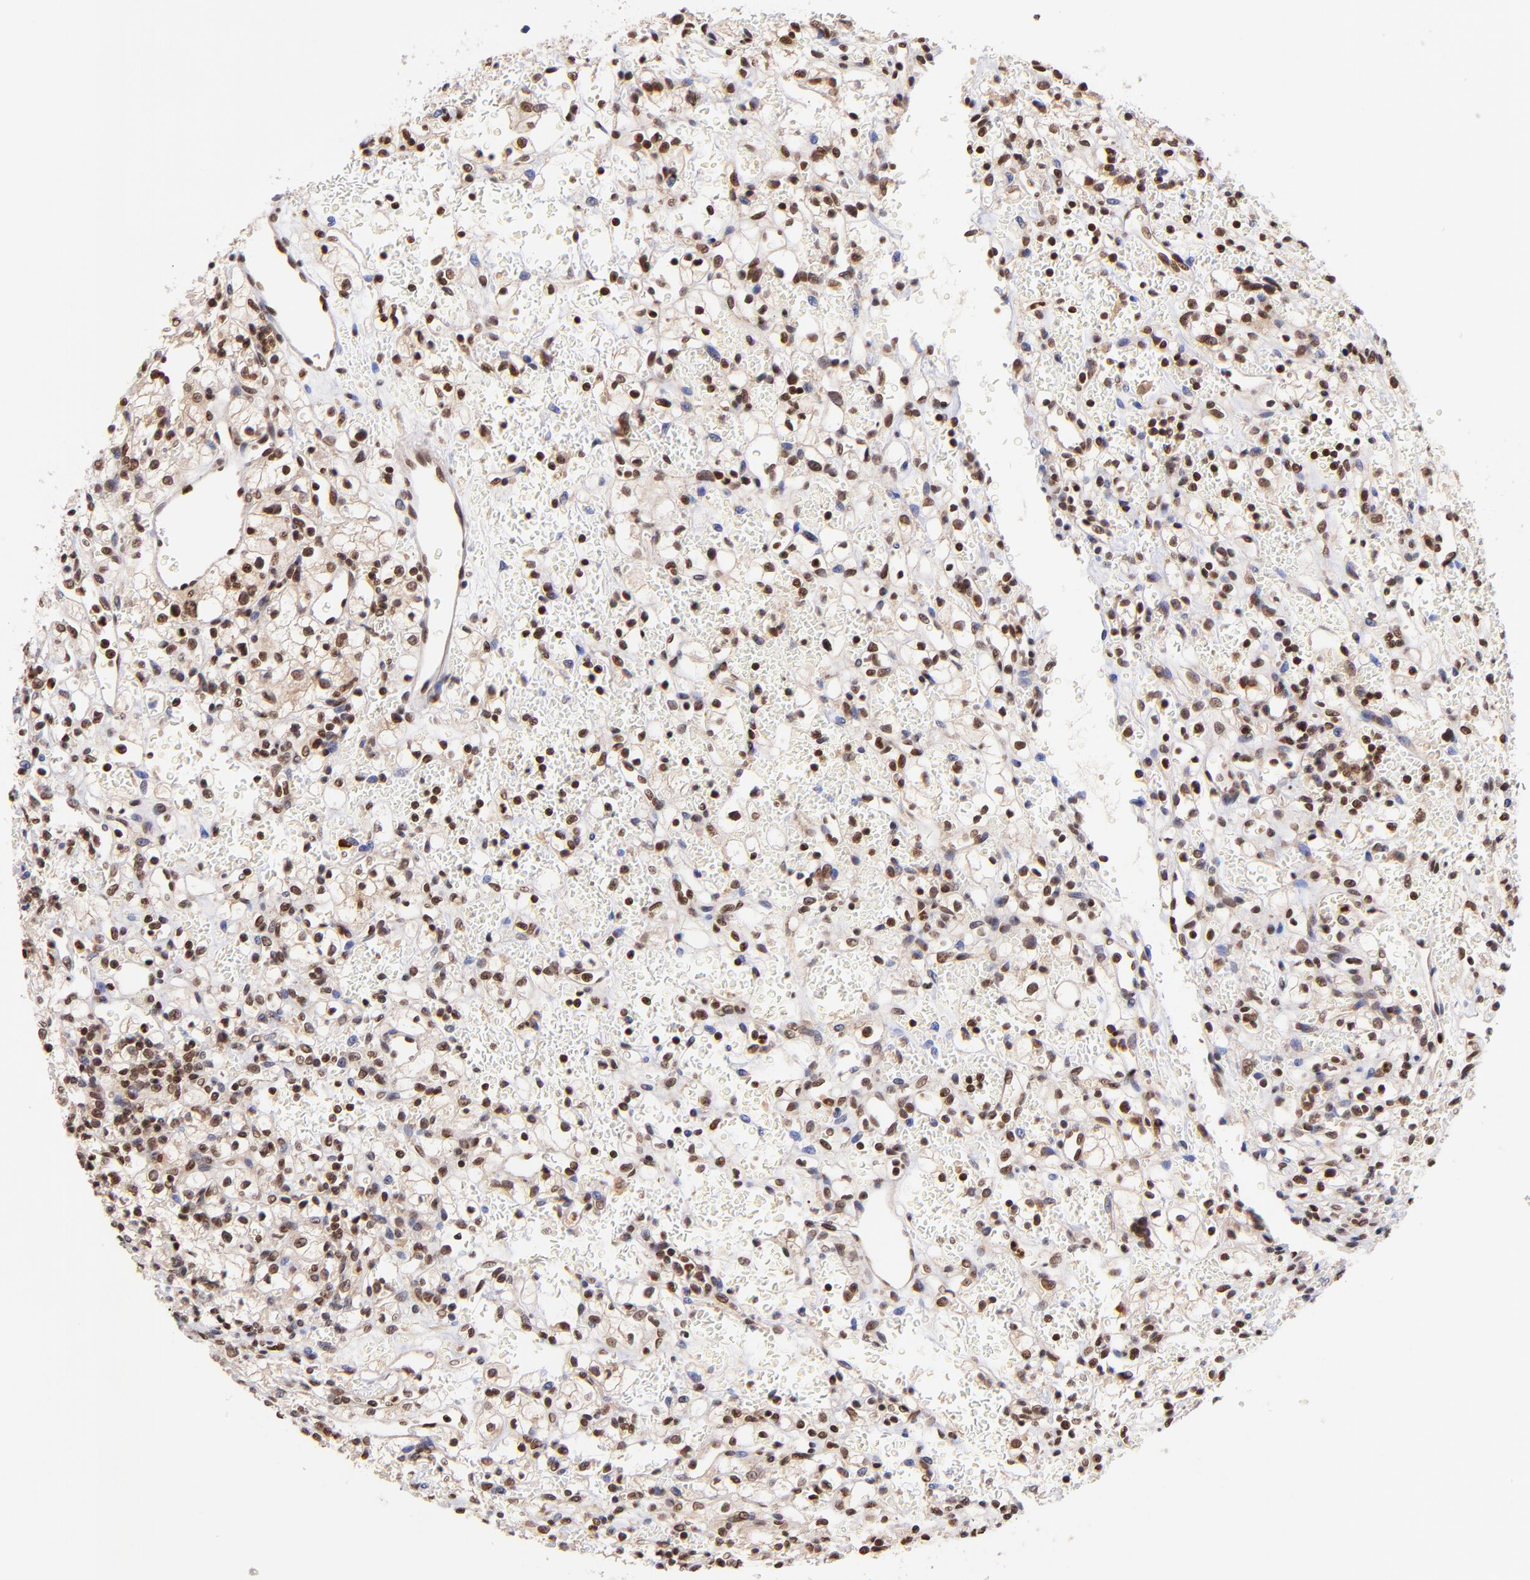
{"staining": {"intensity": "strong", "quantity": "25%-75%", "location": "nuclear"}, "tissue": "renal cancer", "cell_type": "Tumor cells", "image_type": "cancer", "snomed": [{"axis": "morphology", "description": "Adenocarcinoma, NOS"}, {"axis": "topography", "description": "Kidney"}], "caption": "Renal cancer tissue exhibits strong nuclear expression in approximately 25%-75% of tumor cells, visualized by immunohistochemistry. (Brightfield microscopy of DAB IHC at high magnification).", "gene": "WDR25", "patient": {"sex": "female", "age": 62}}